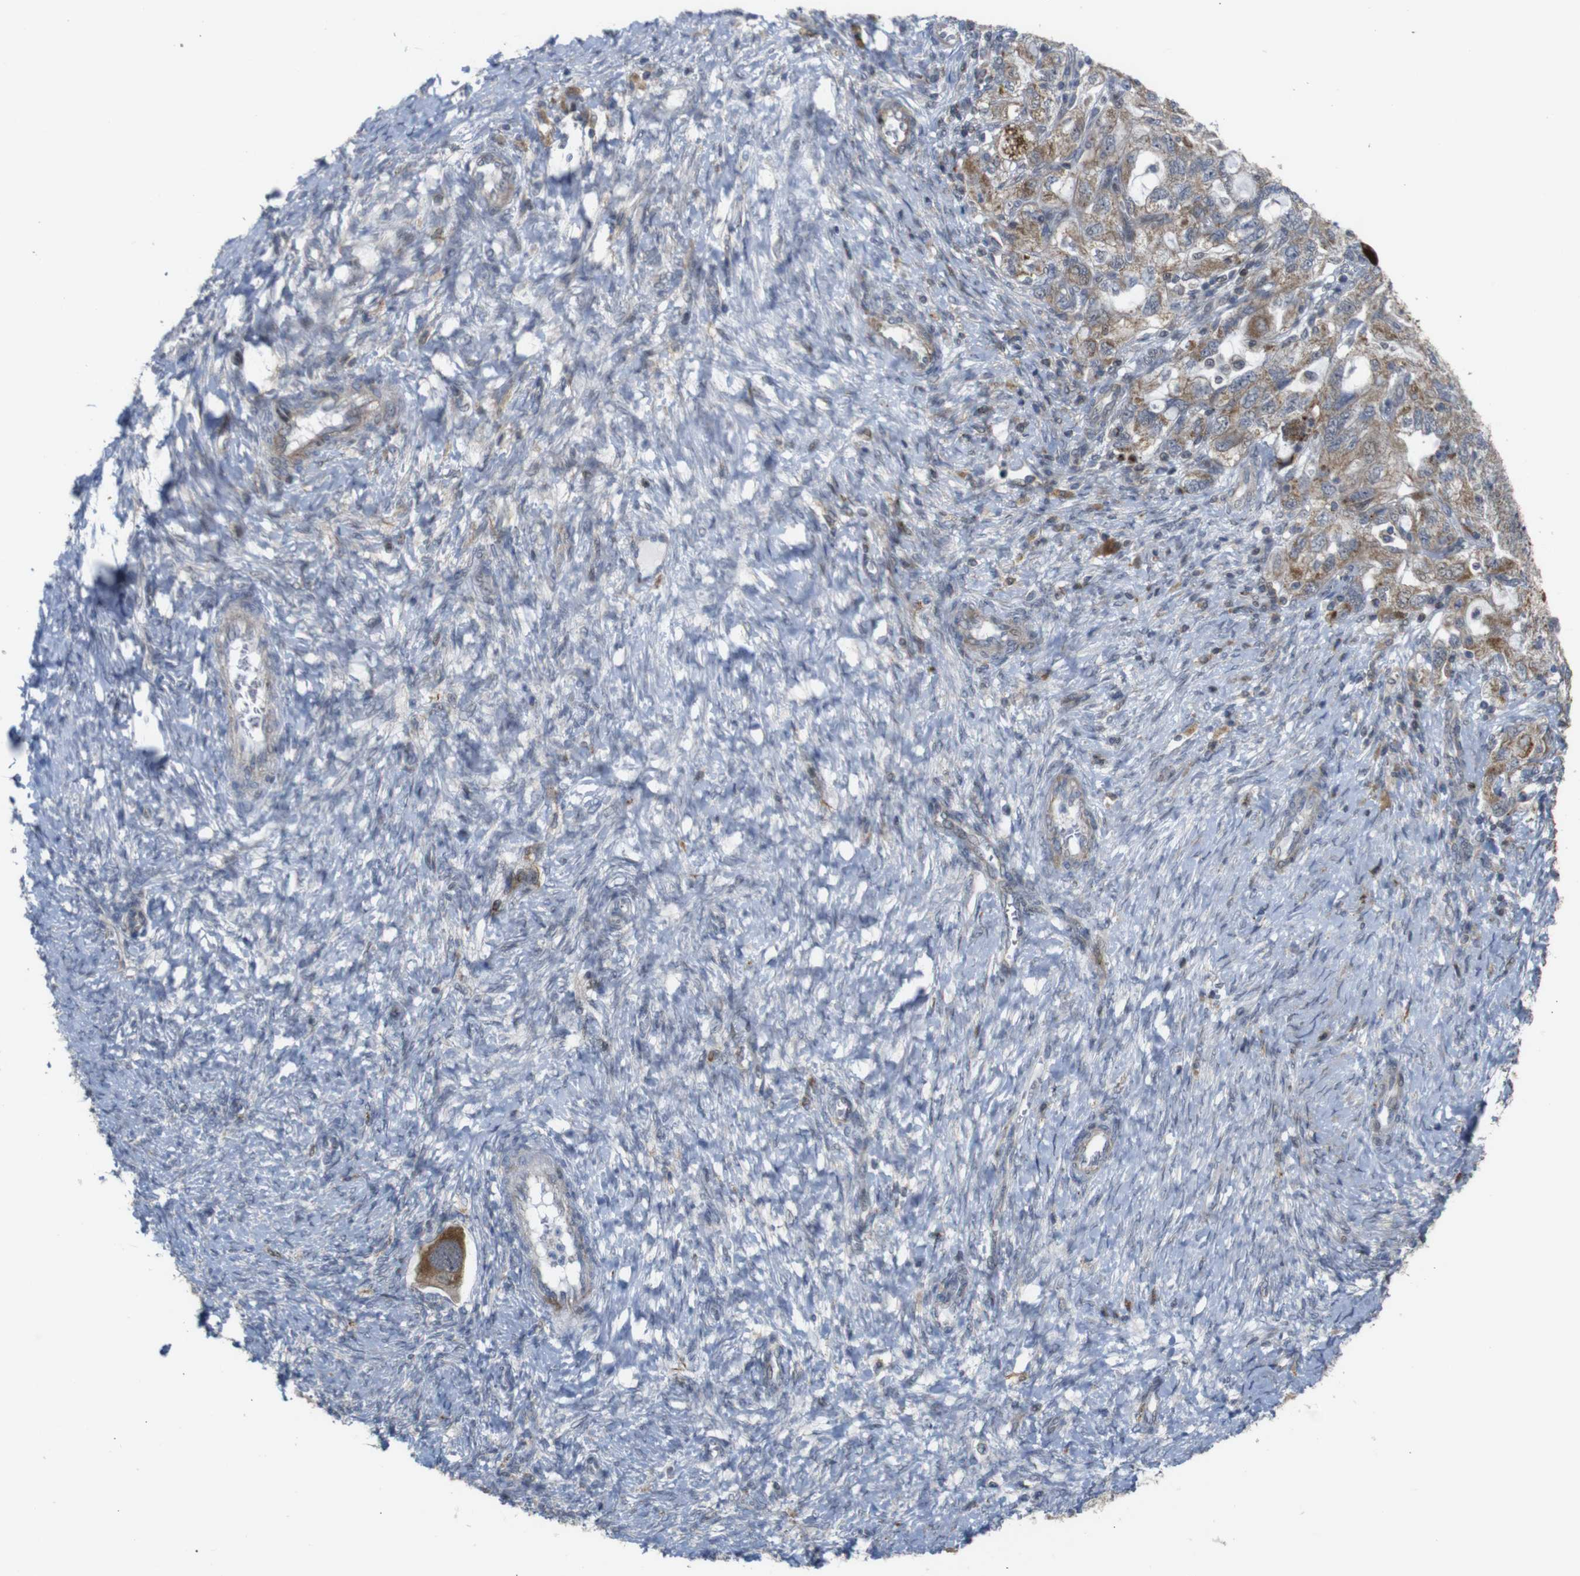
{"staining": {"intensity": "moderate", "quantity": ">75%", "location": "cytoplasmic/membranous"}, "tissue": "ovarian cancer", "cell_type": "Tumor cells", "image_type": "cancer", "snomed": [{"axis": "morphology", "description": "Carcinoma, NOS"}, {"axis": "morphology", "description": "Cystadenocarcinoma, serous, NOS"}, {"axis": "topography", "description": "Ovary"}], "caption": "Tumor cells reveal moderate cytoplasmic/membranous staining in about >75% of cells in ovarian carcinoma.", "gene": "ATP7B", "patient": {"sex": "female", "age": 69}}